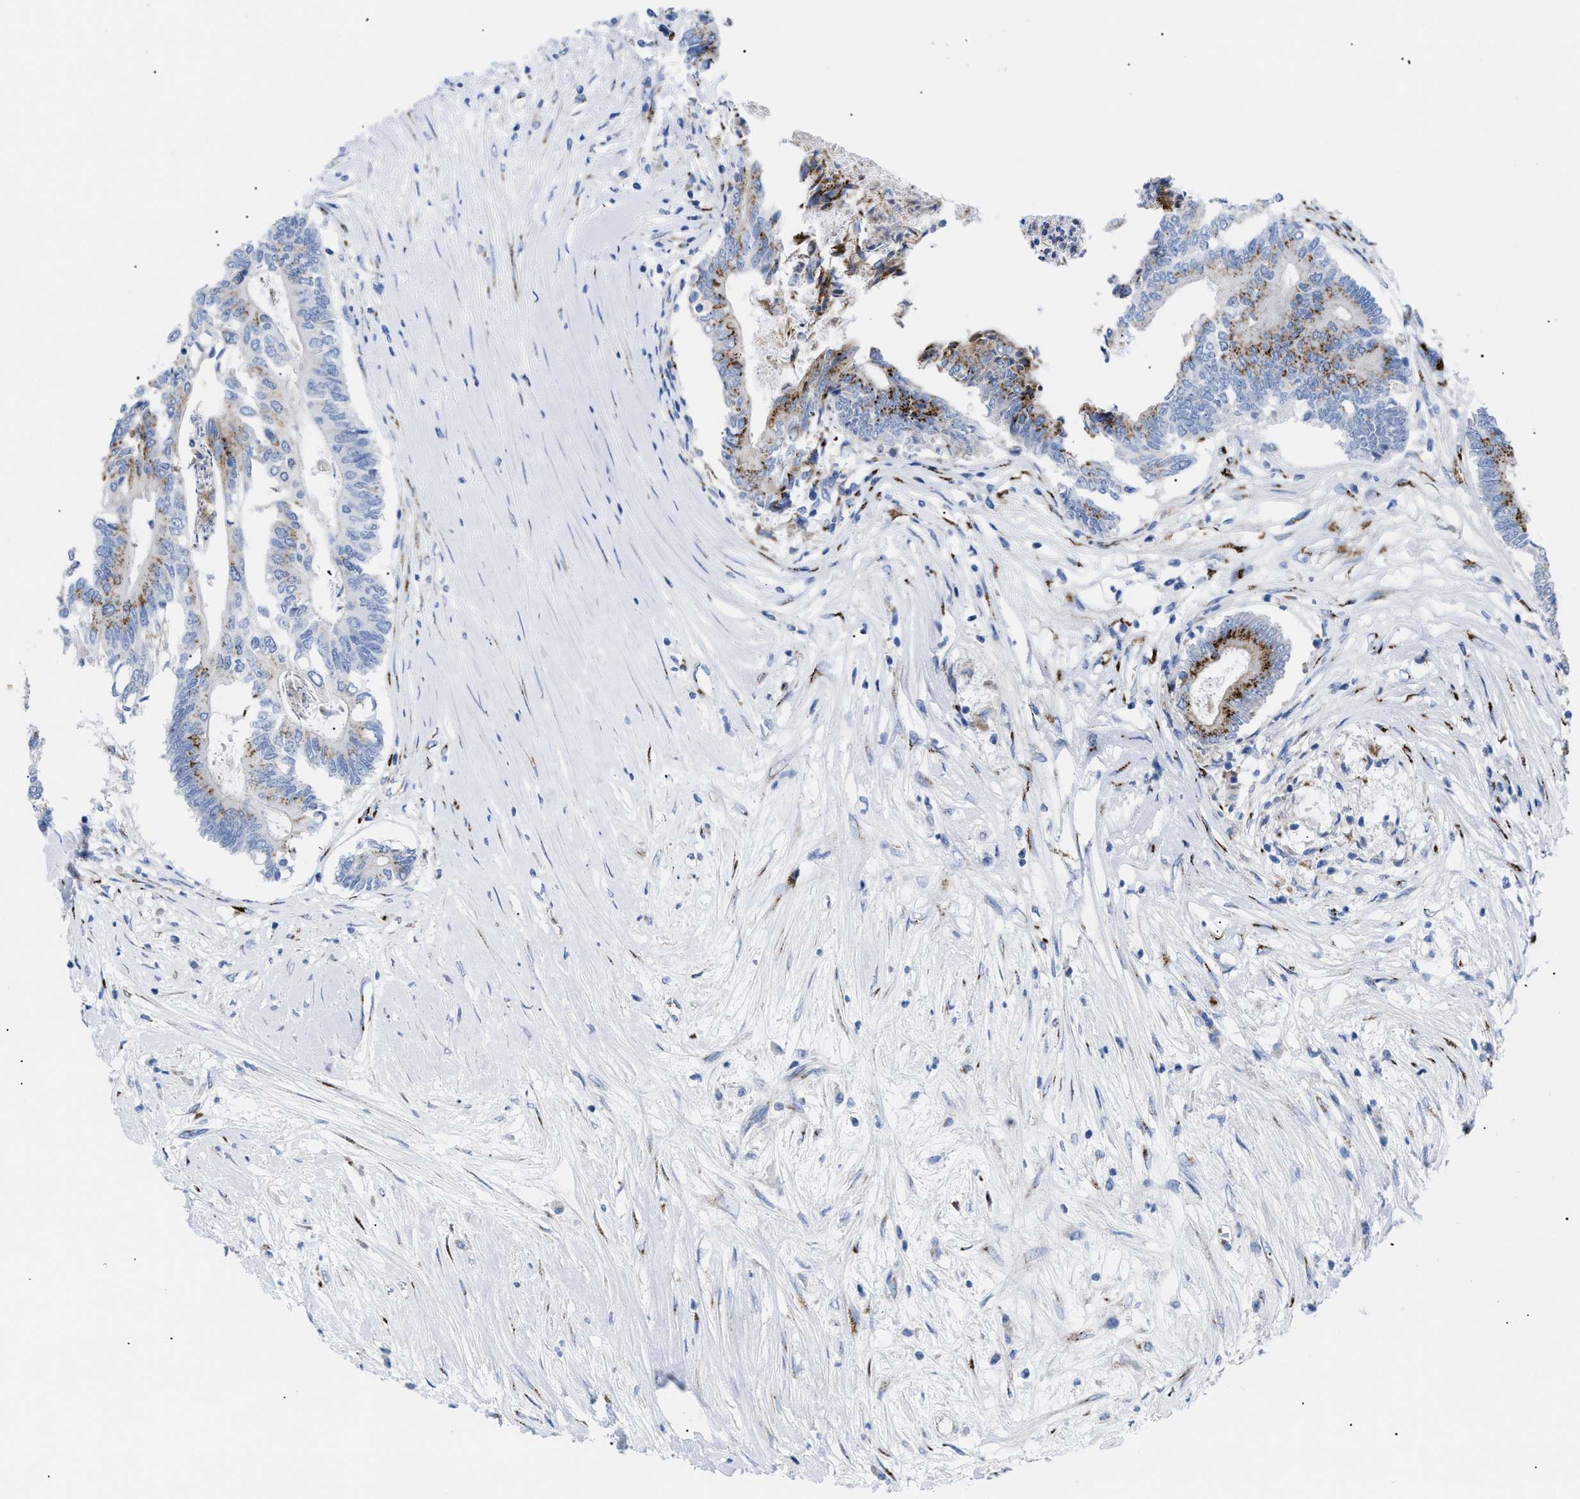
{"staining": {"intensity": "strong", "quantity": "25%-75%", "location": "cytoplasmic/membranous"}, "tissue": "colorectal cancer", "cell_type": "Tumor cells", "image_type": "cancer", "snomed": [{"axis": "morphology", "description": "Adenocarcinoma, NOS"}, {"axis": "topography", "description": "Rectum"}], "caption": "High-magnification brightfield microscopy of colorectal cancer (adenocarcinoma) stained with DAB (brown) and counterstained with hematoxylin (blue). tumor cells exhibit strong cytoplasmic/membranous positivity is seen in about25%-75% of cells. Using DAB (brown) and hematoxylin (blue) stains, captured at high magnification using brightfield microscopy.", "gene": "TMEM17", "patient": {"sex": "male", "age": 63}}